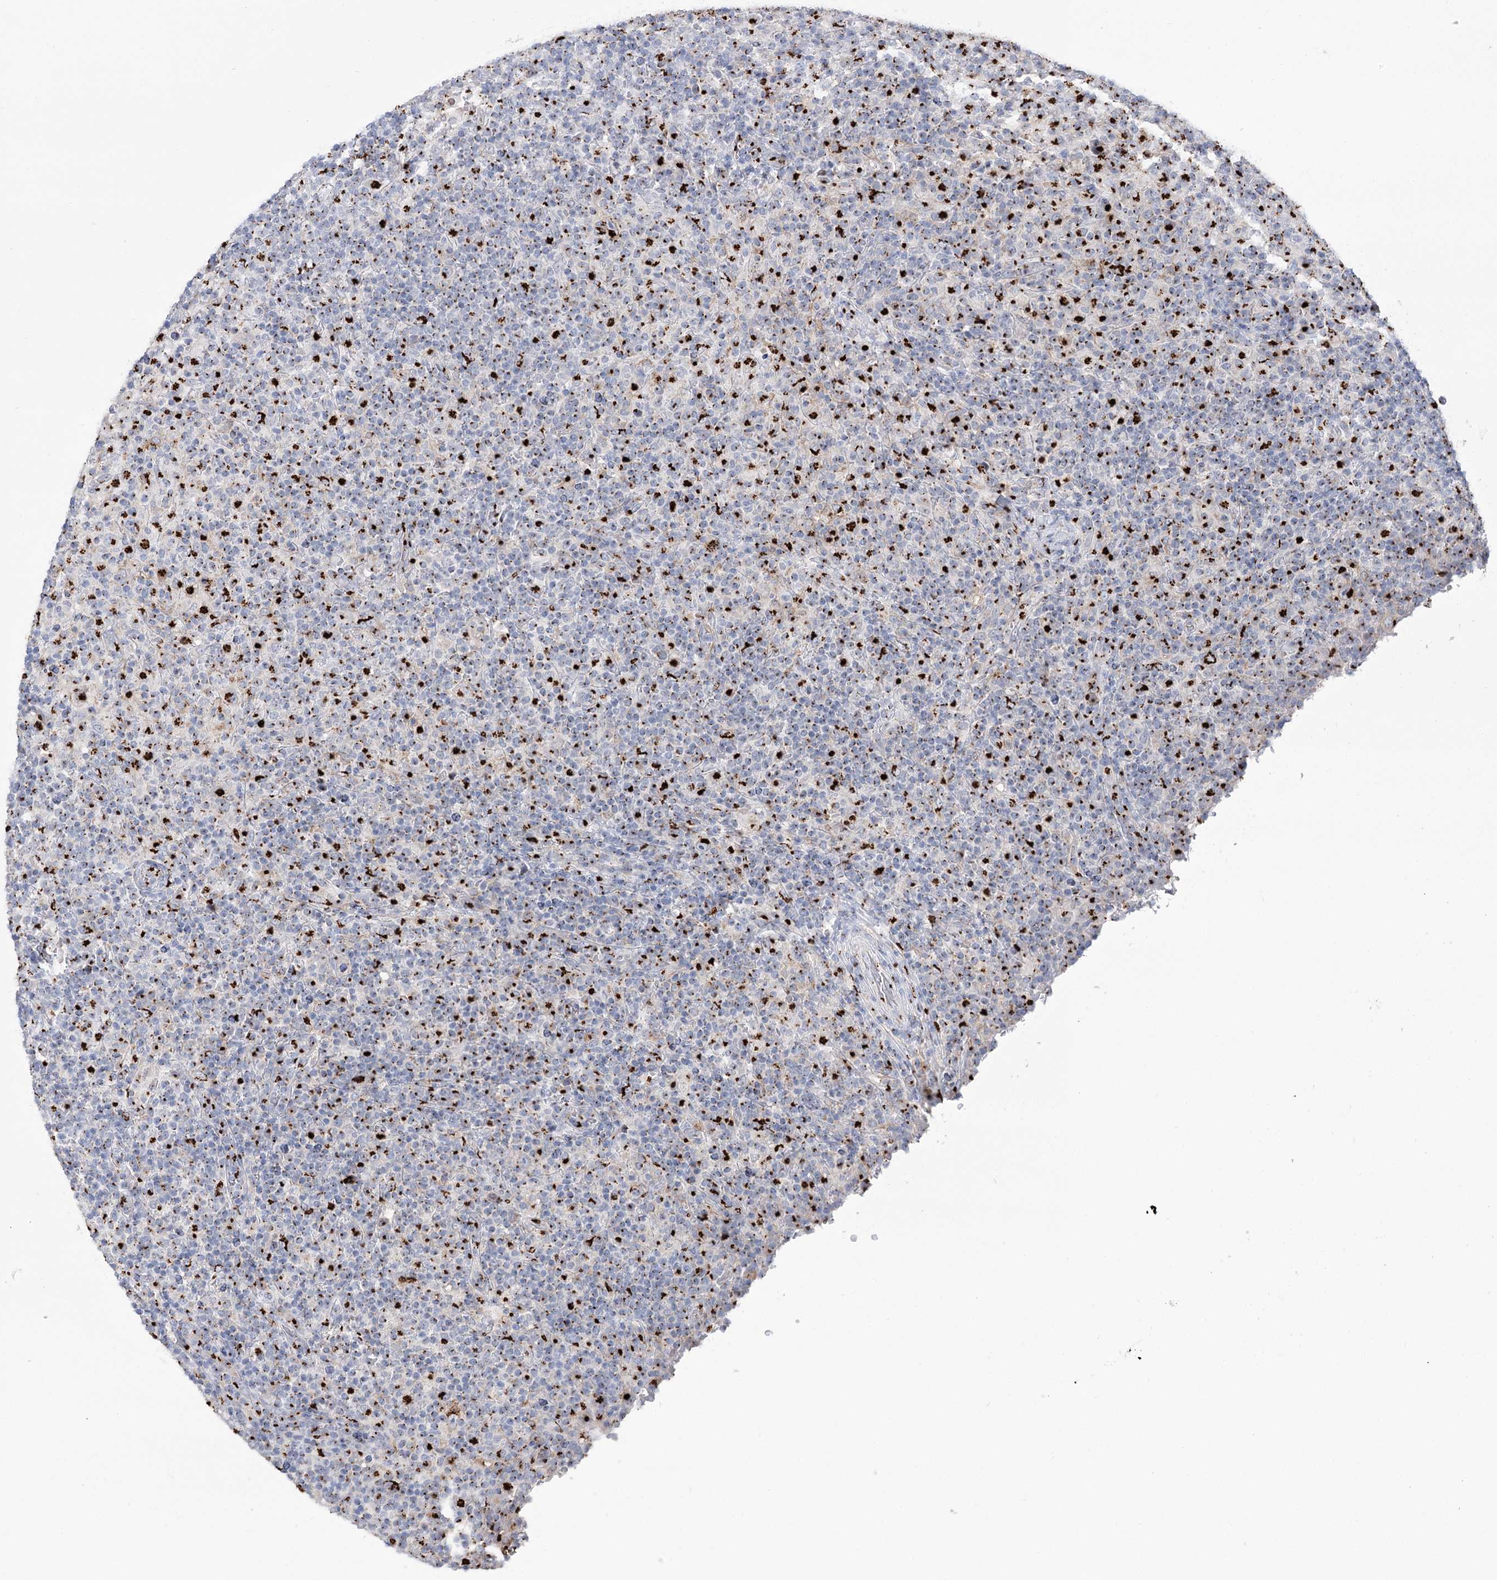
{"staining": {"intensity": "negative", "quantity": "none", "location": "none"}, "tissue": "lymphoma", "cell_type": "Tumor cells", "image_type": "cancer", "snomed": [{"axis": "morphology", "description": "Hodgkin's disease, NOS"}, {"axis": "topography", "description": "Lymph node"}], "caption": "Immunohistochemical staining of lymphoma exhibits no significant staining in tumor cells.", "gene": "TMEM165", "patient": {"sex": "male", "age": 70}}